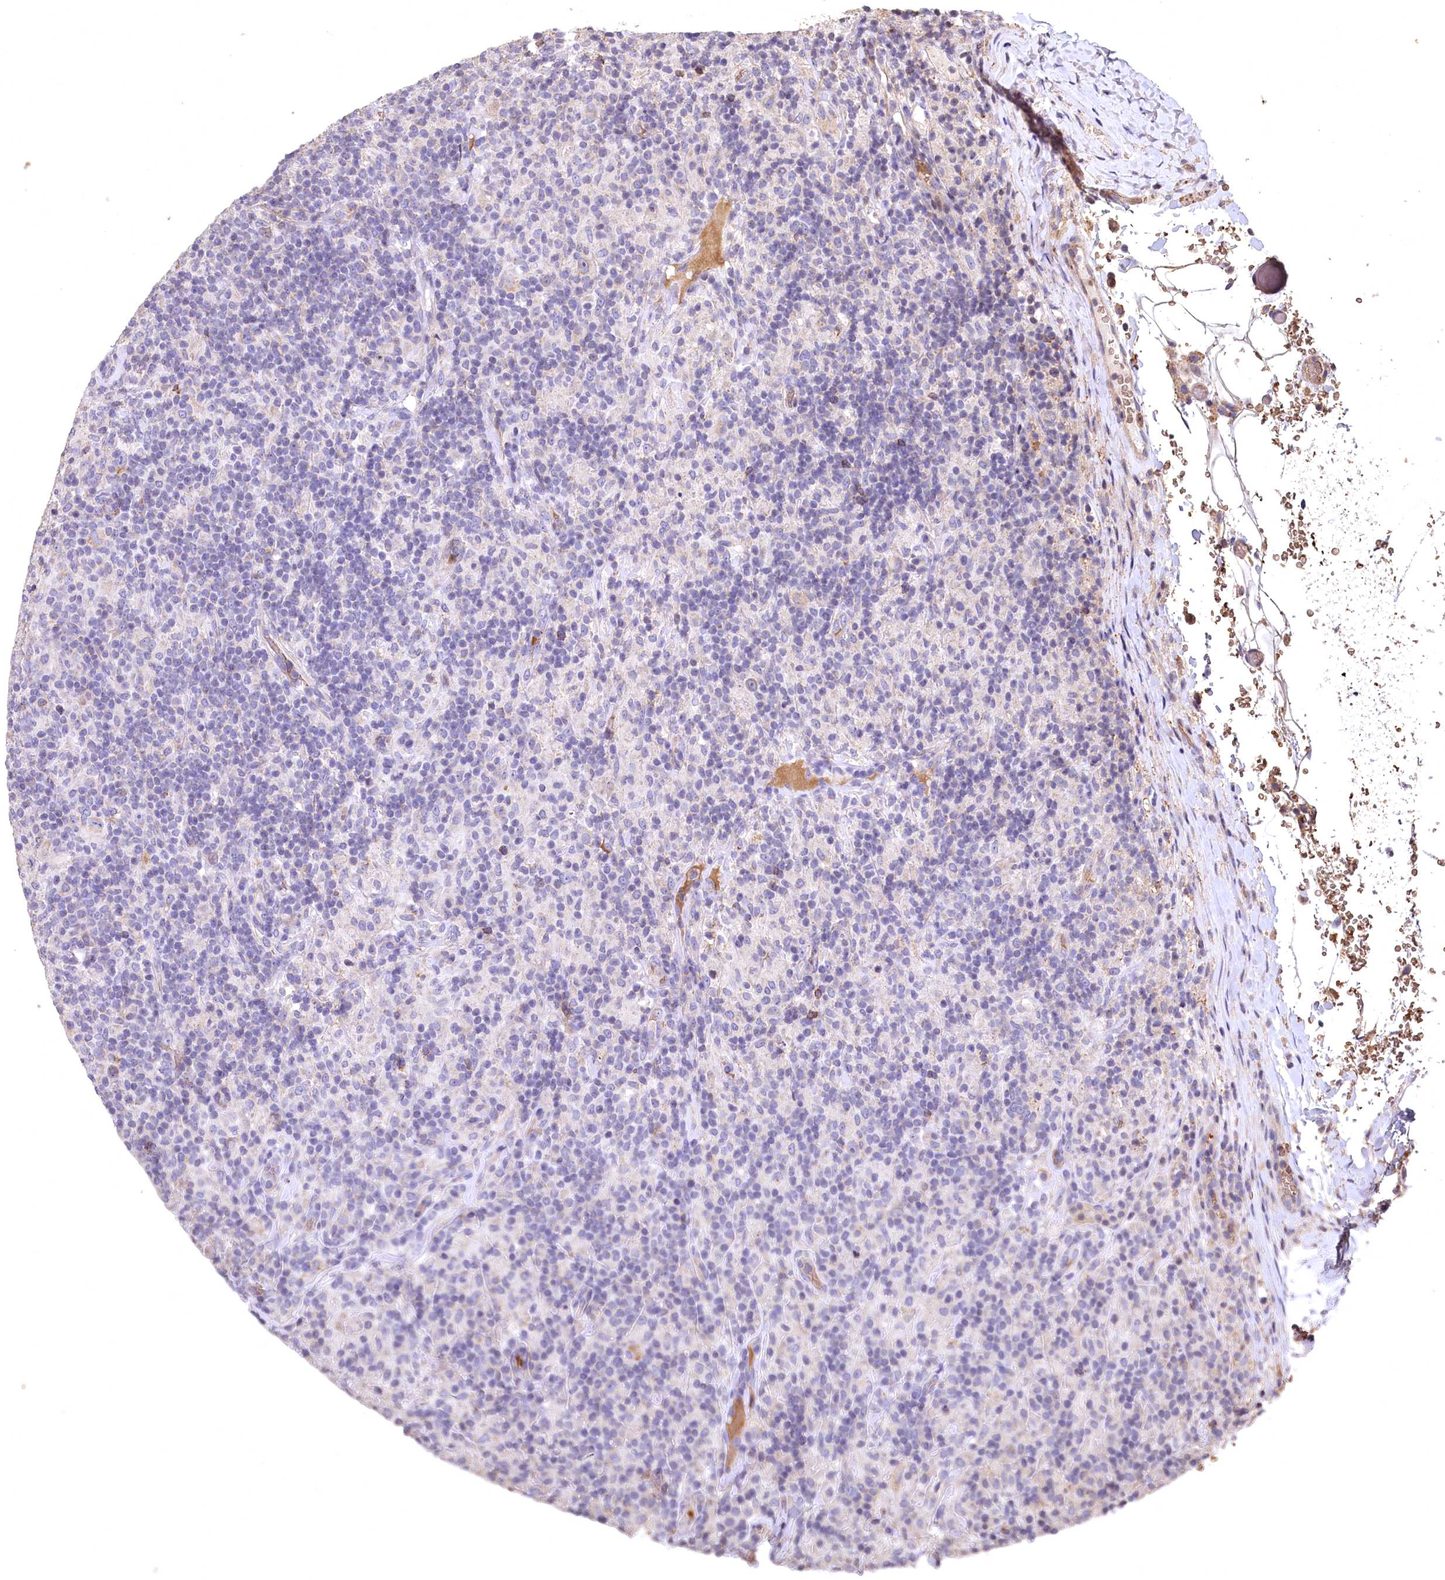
{"staining": {"intensity": "negative", "quantity": "none", "location": "none"}, "tissue": "lymphoma", "cell_type": "Tumor cells", "image_type": "cancer", "snomed": [{"axis": "morphology", "description": "Hodgkin's disease, NOS"}, {"axis": "topography", "description": "Lymph node"}], "caption": "This is an immunohistochemistry (IHC) photomicrograph of human Hodgkin's disease. There is no positivity in tumor cells.", "gene": "SPTA1", "patient": {"sex": "male", "age": 70}}